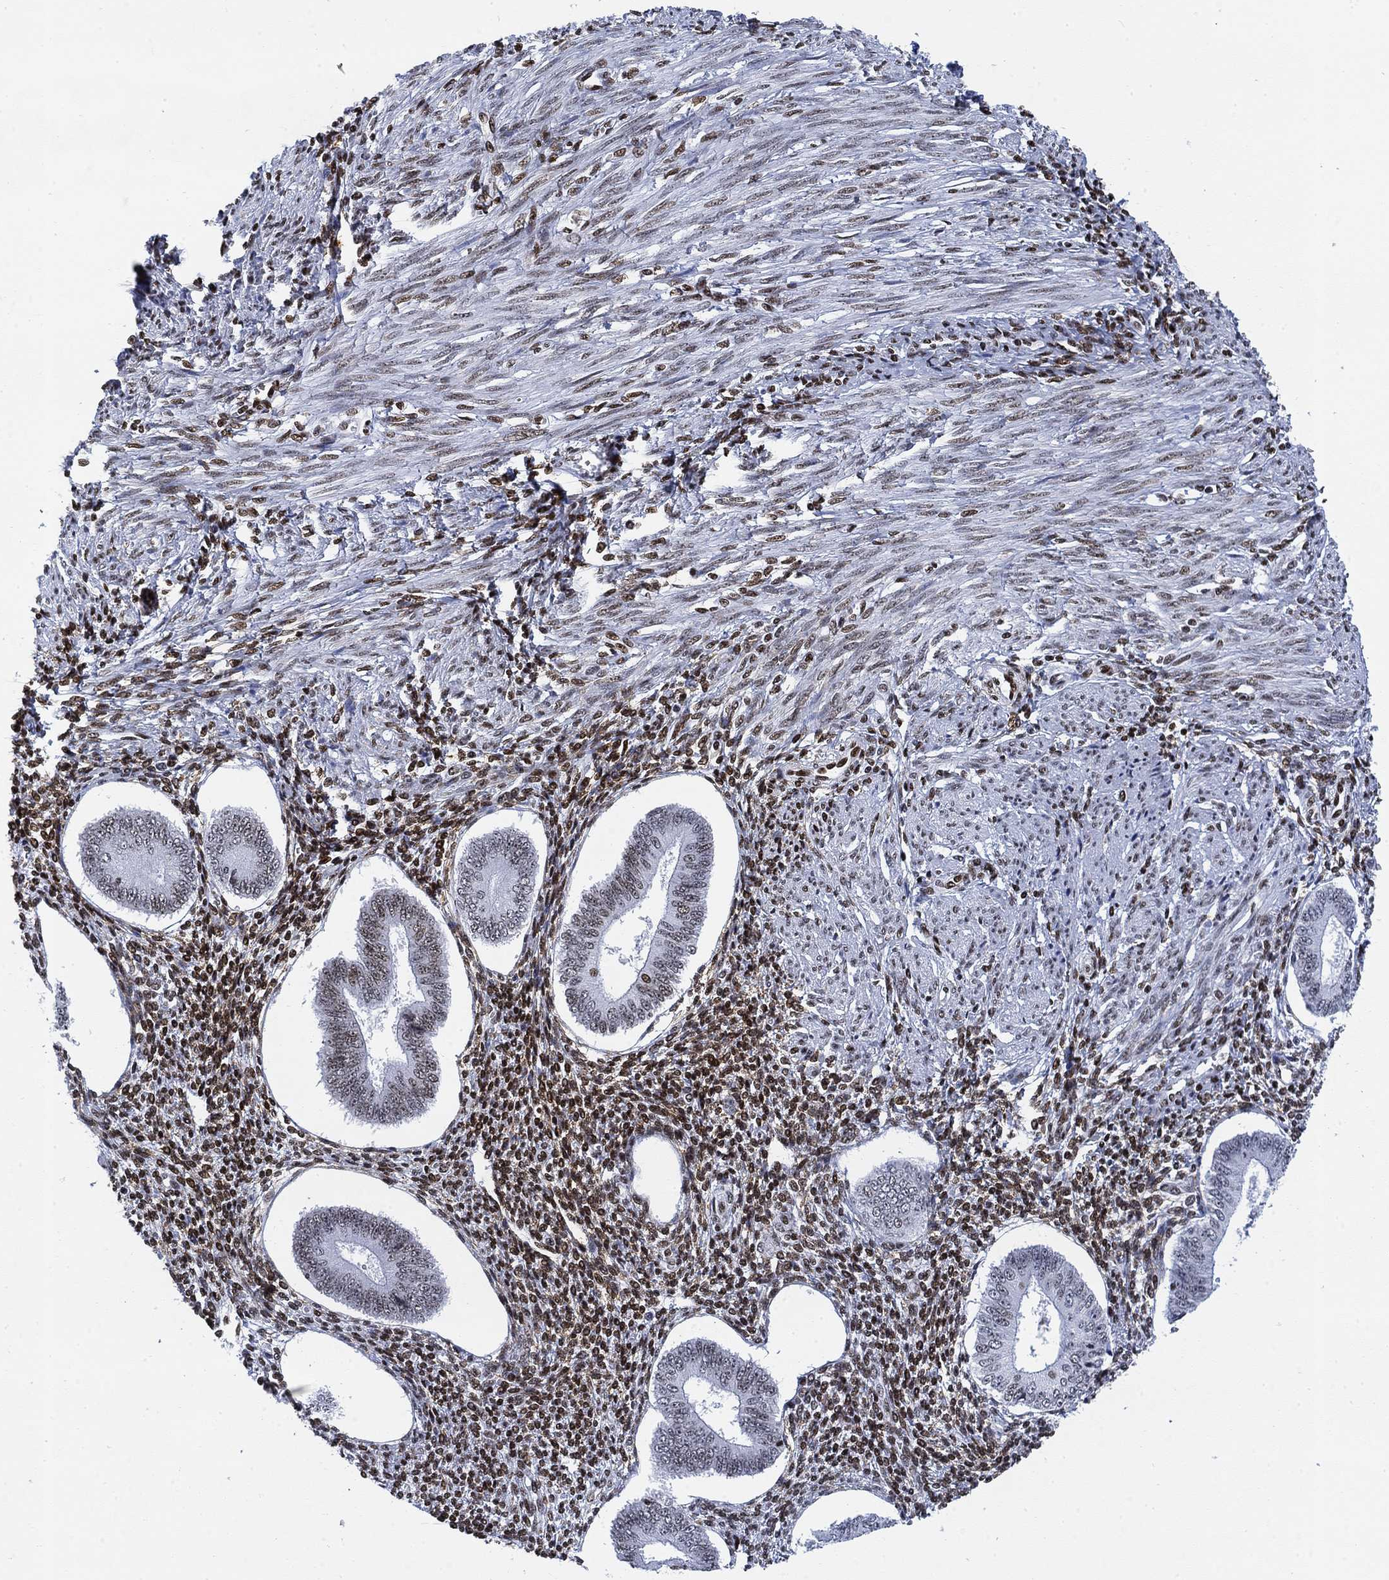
{"staining": {"intensity": "moderate", "quantity": "<25%", "location": "nuclear"}, "tissue": "endometrium", "cell_type": "Cells in endometrial stroma", "image_type": "normal", "snomed": [{"axis": "morphology", "description": "Normal tissue, NOS"}, {"axis": "topography", "description": "Endometrium"}], "caption": "Protein positivity by IHC exhibits moderate nuclear expression in about <25% of cells in endometrial stroma in unremarkable endometrium.", "gene": "H1", "patient": {"sex": "female", "age": 42}}